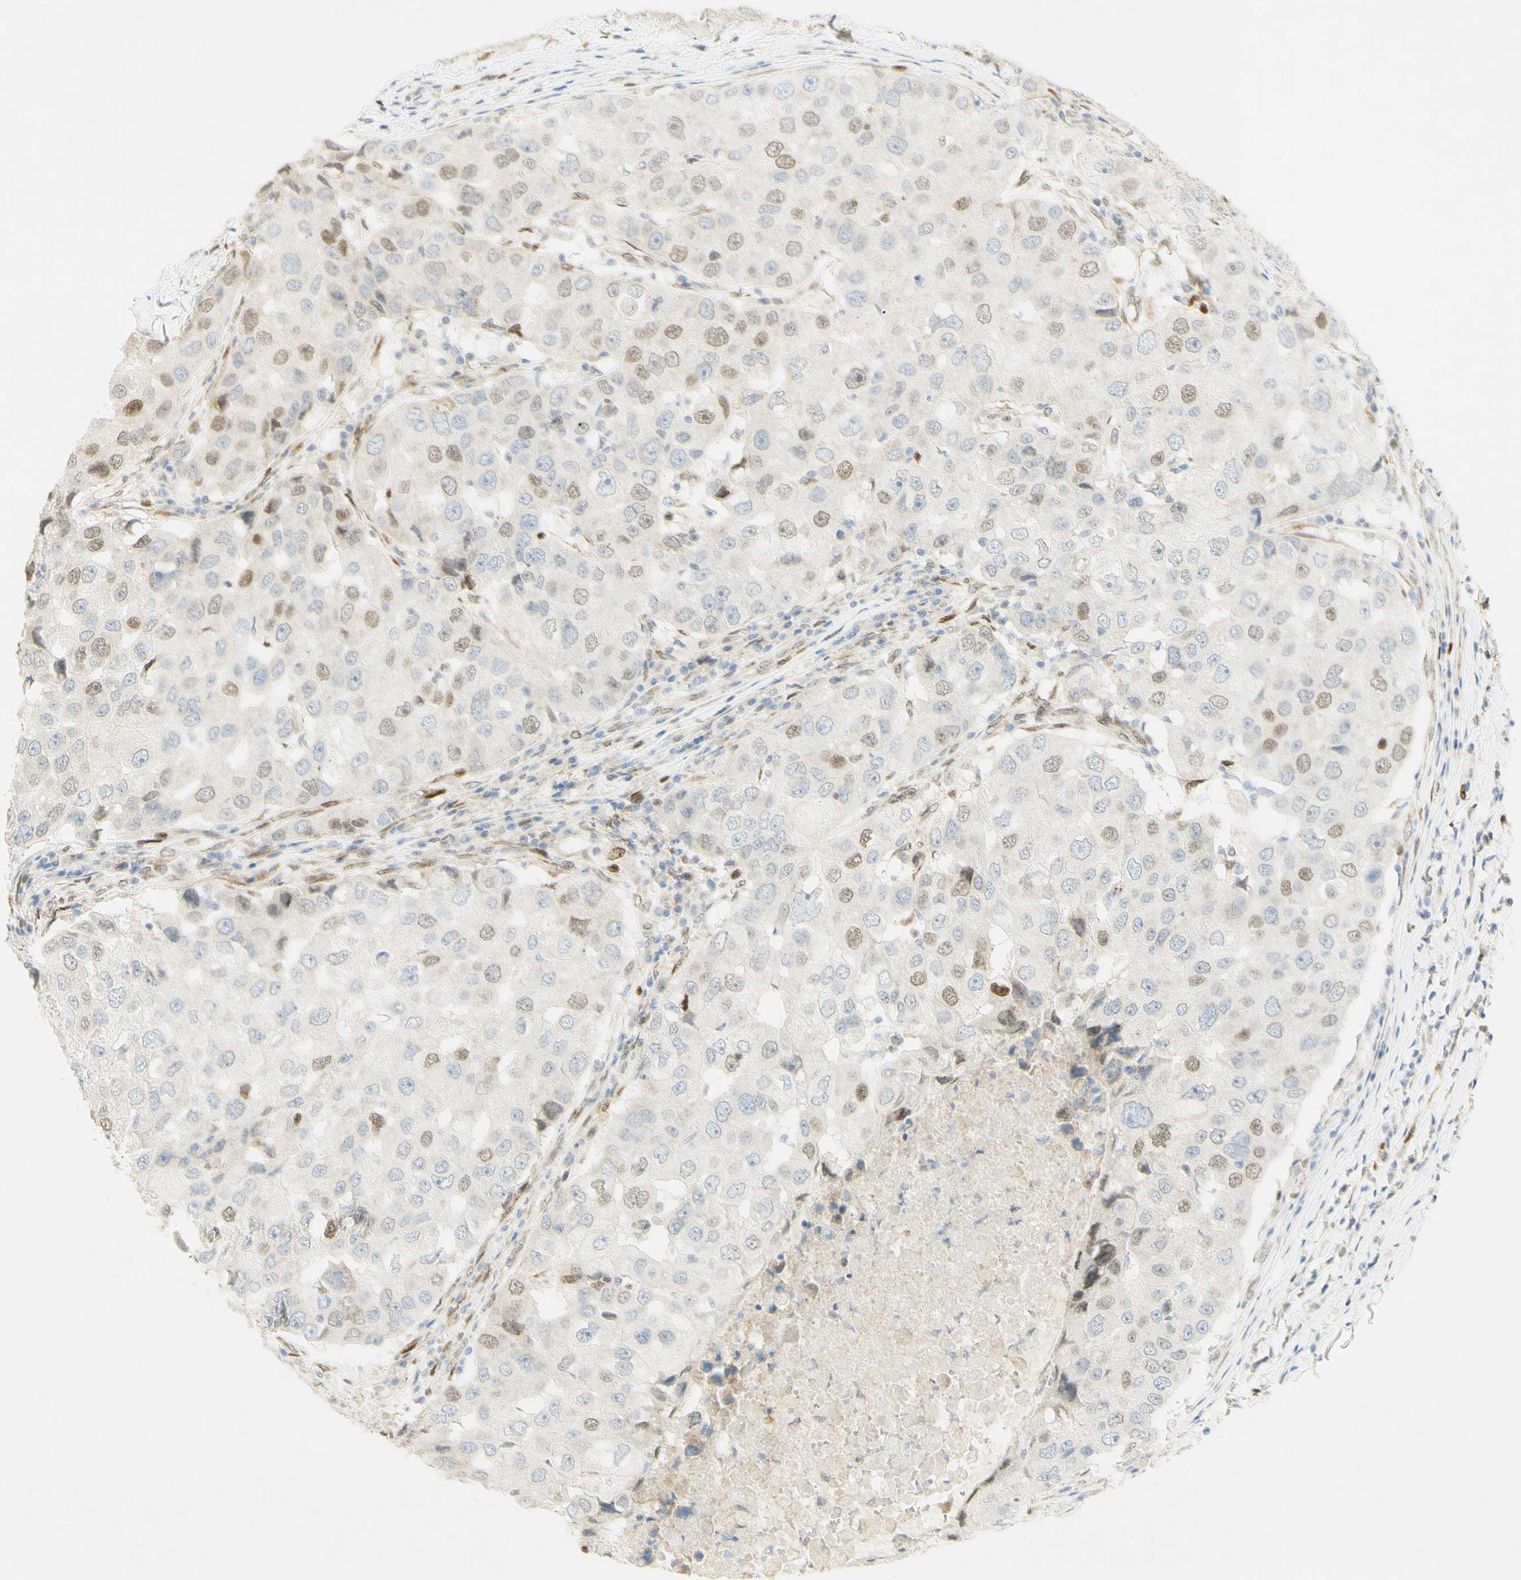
{"staining": {"intensity": "weak", "quantity": "25%-75%", "location": "nuclear"}, "tissue": "breast cancer", "cell_type": "Tumor cells", "image_type": "cancer", "snomed": [{"axis": "morphology", "description": "Duct carcinoma"}, {"axis": "topography", "description": "Breast"}], "caption": "Protein staining reveals weak nuclear staining in approximately 25%-75% of tumor cells in infiltrating ductal carcinoma (breast).", "gene": "E2F1", "patient": {"sex": "female", "age": 27}}